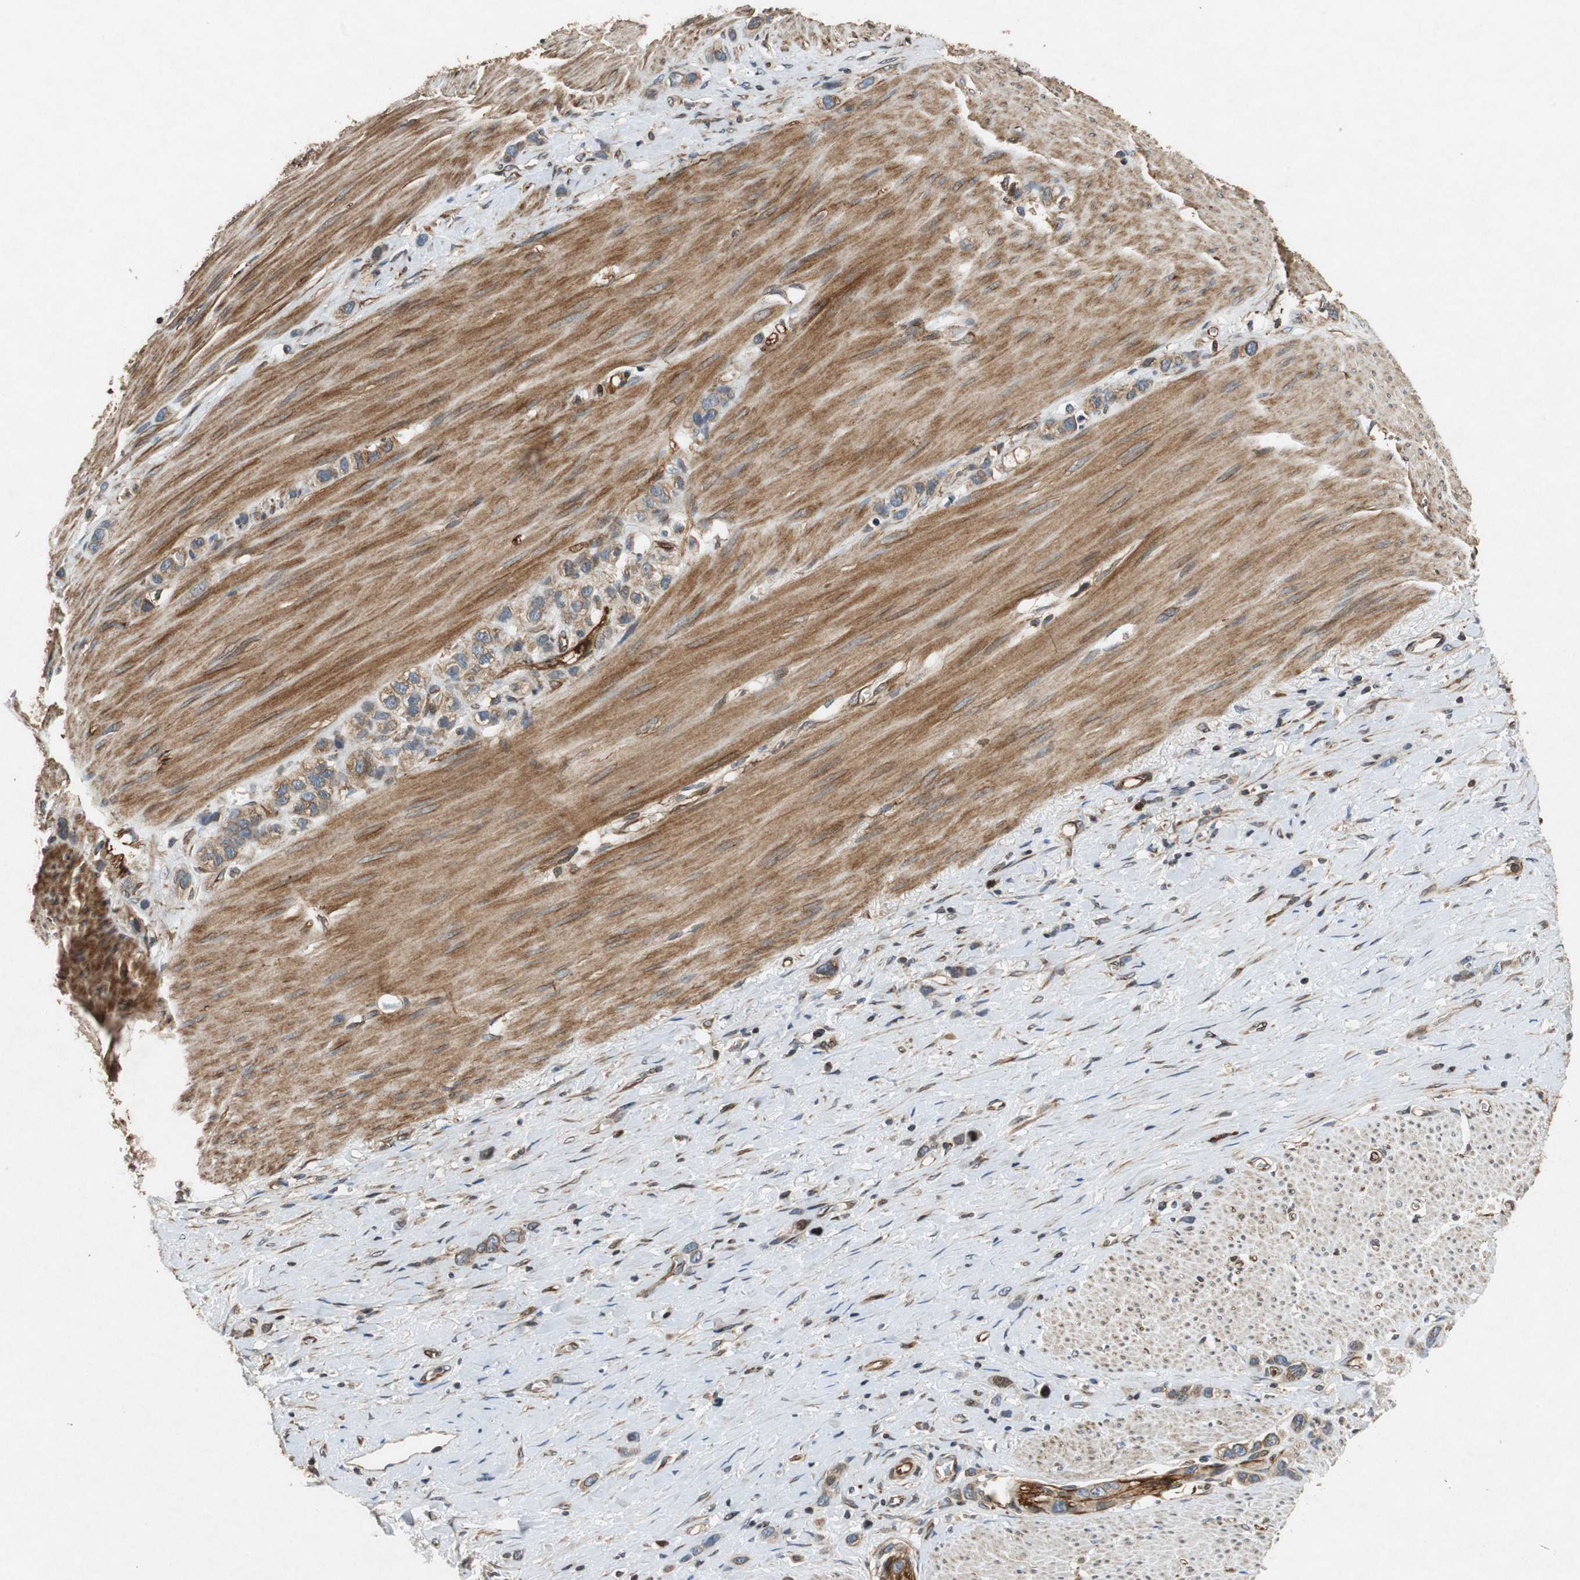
{"staining": {"intensity": "weak", "quantity": "25%-75%", "location": "cytoplasmic/membranous"}, "tissue": "stomach cancer", "cell_type": "Tumor cells", "image_type": "cancer", "snomed": [{"axis": "morphology", "description": "Normal tissue, NOS"}, {"axis": "morphology", "description": "Adenocarcinoma, NOS"}, {"axis": "morphology", "description": "Adenocarcinoma, High grade"}, {"axis": "topography", "description": "Stomach, upper"}, {"axis": "topography", "description": "Stomach"}], "caption": "IHC (DAB) staining of stomach adenocarcinoma demonstrates weak cytoplasmic/membranous protein expression in approximately 25%-75% of tumor cells.", "gene": "TUBA4A", "patient": {"sex": "female", "age": 65}}